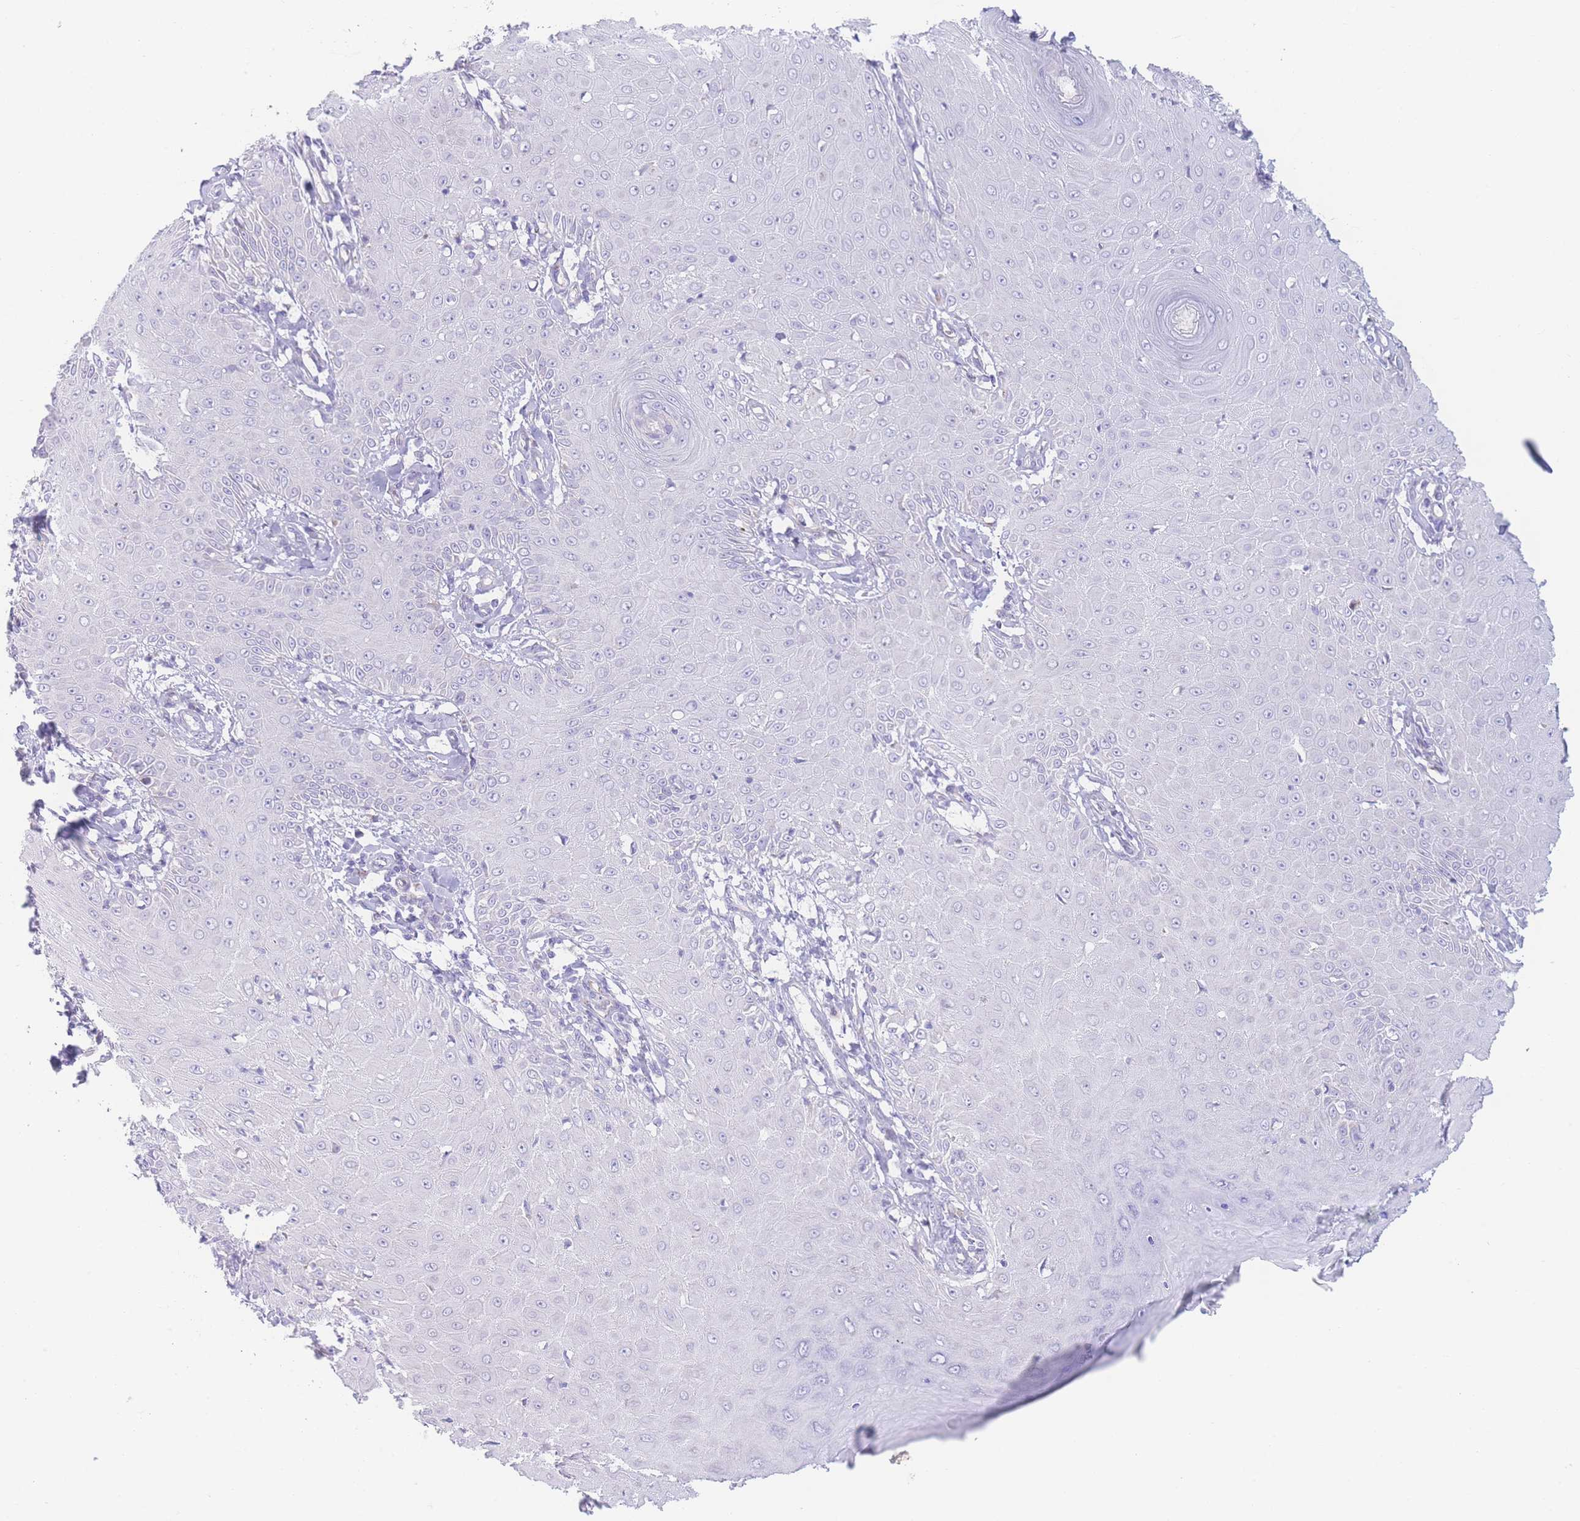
{"staining": {"intensity": "negative", "quantity": "none", "location": "none"}, "tissue": "skin cancer", "cell_type": "Tumor cells", "image_type": "cancer", "snomed": [{"axis": "morphology", "description": "Squamous cell carcinoma, NOS"}, {"axis": "topography", "description": "Skin"}], "caption": "Squamous cell carcinoma (skin) was stained to show a protein in brown. There is no significant staining in tumor cells.", "gene": "NBEAL1", "patient": {"sex": "male", "age": 70}}